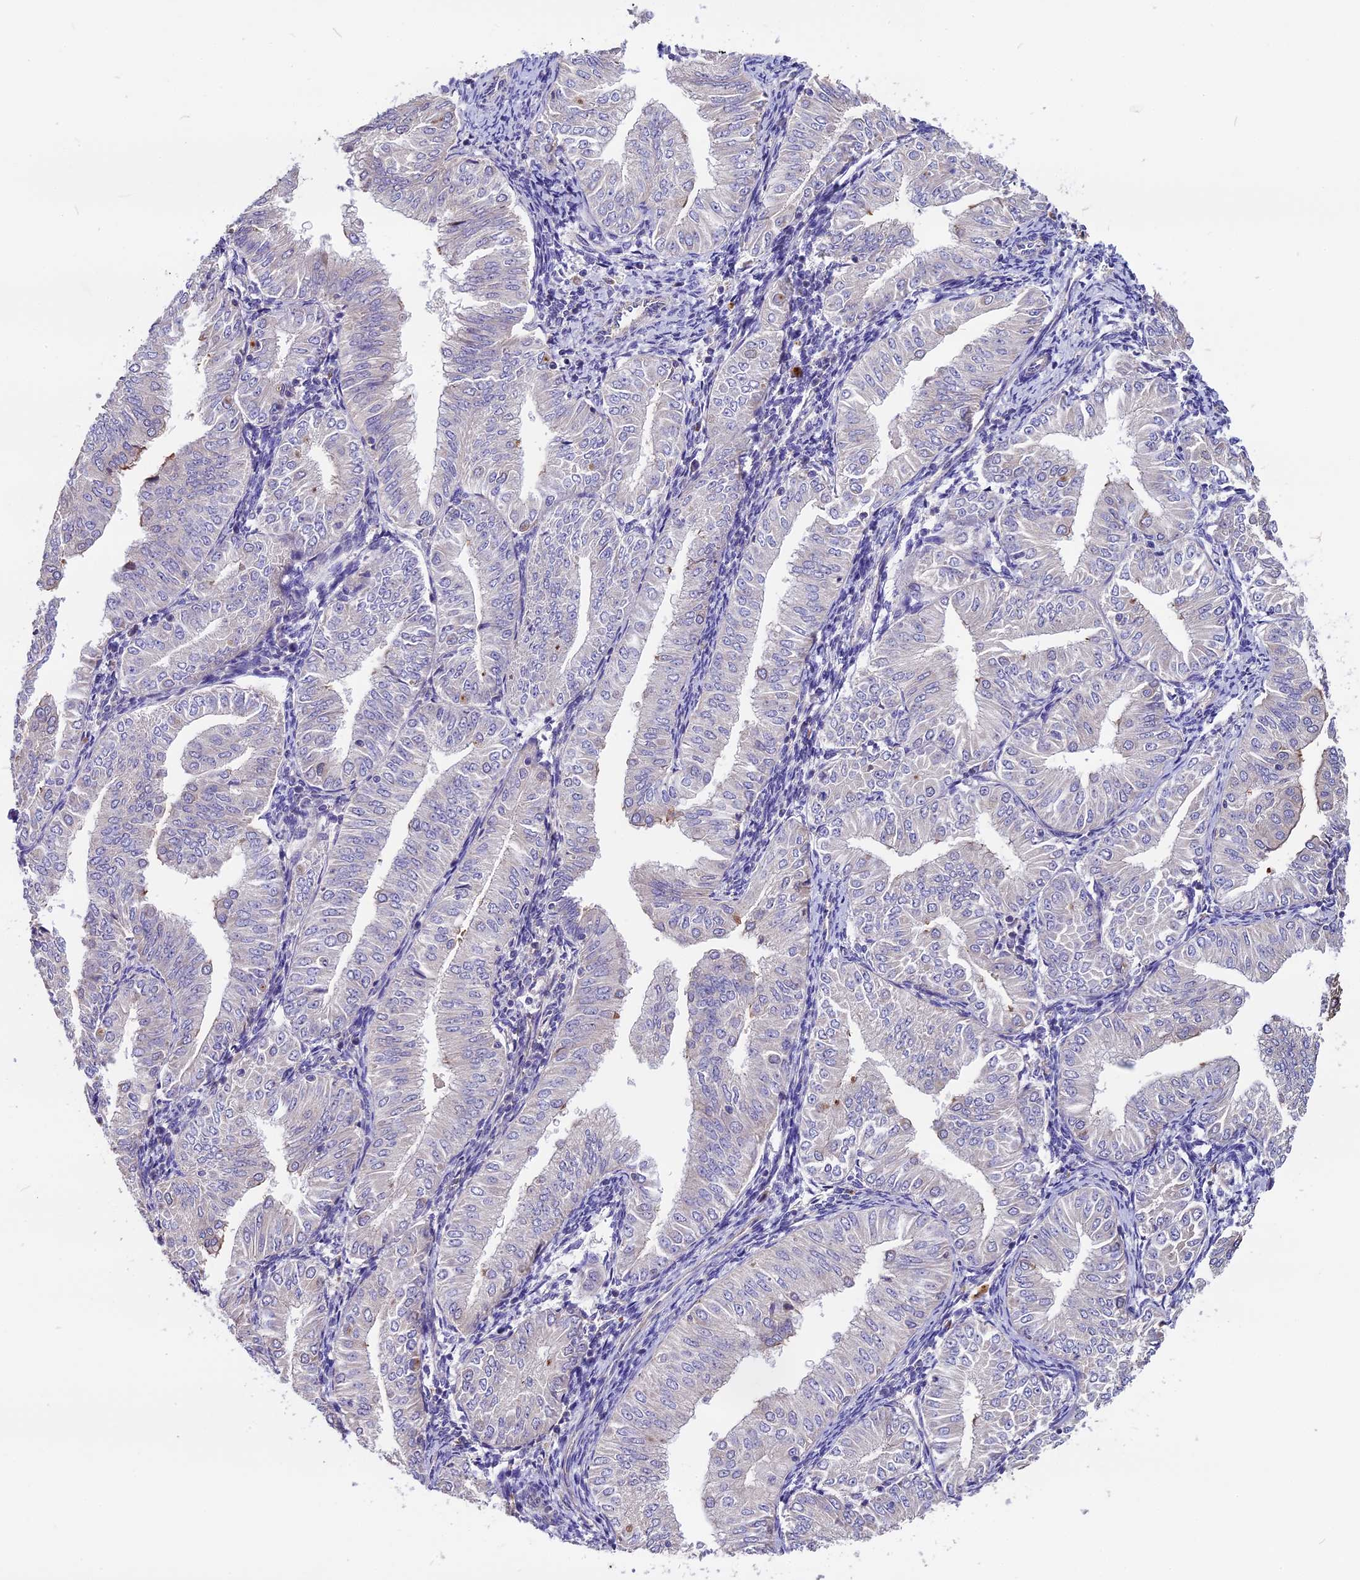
{"staining": {"intensity": "negative", "quantity": "none", "location": "none"}, "tissue": "endometrial cancer", "cell_type": "Tumor cells", "image_type": "cancer", "snomed": [{"axis": "morphology", "description": "Normal tissue, NOS"}, {"axis": "morphology", "description": "Adenocarcinoma, NOS"}, {"axis": "topography", "description": "Endometrium"}], "caption": "DAB (3,3'-diaminobenzidine) immunohistochemical staining of adenocarcinoma (endometrial) demonstrates no significant positivity in tumor cells.", "gene": "ANO3", "patient": {"sex": "female", "age": 53}}